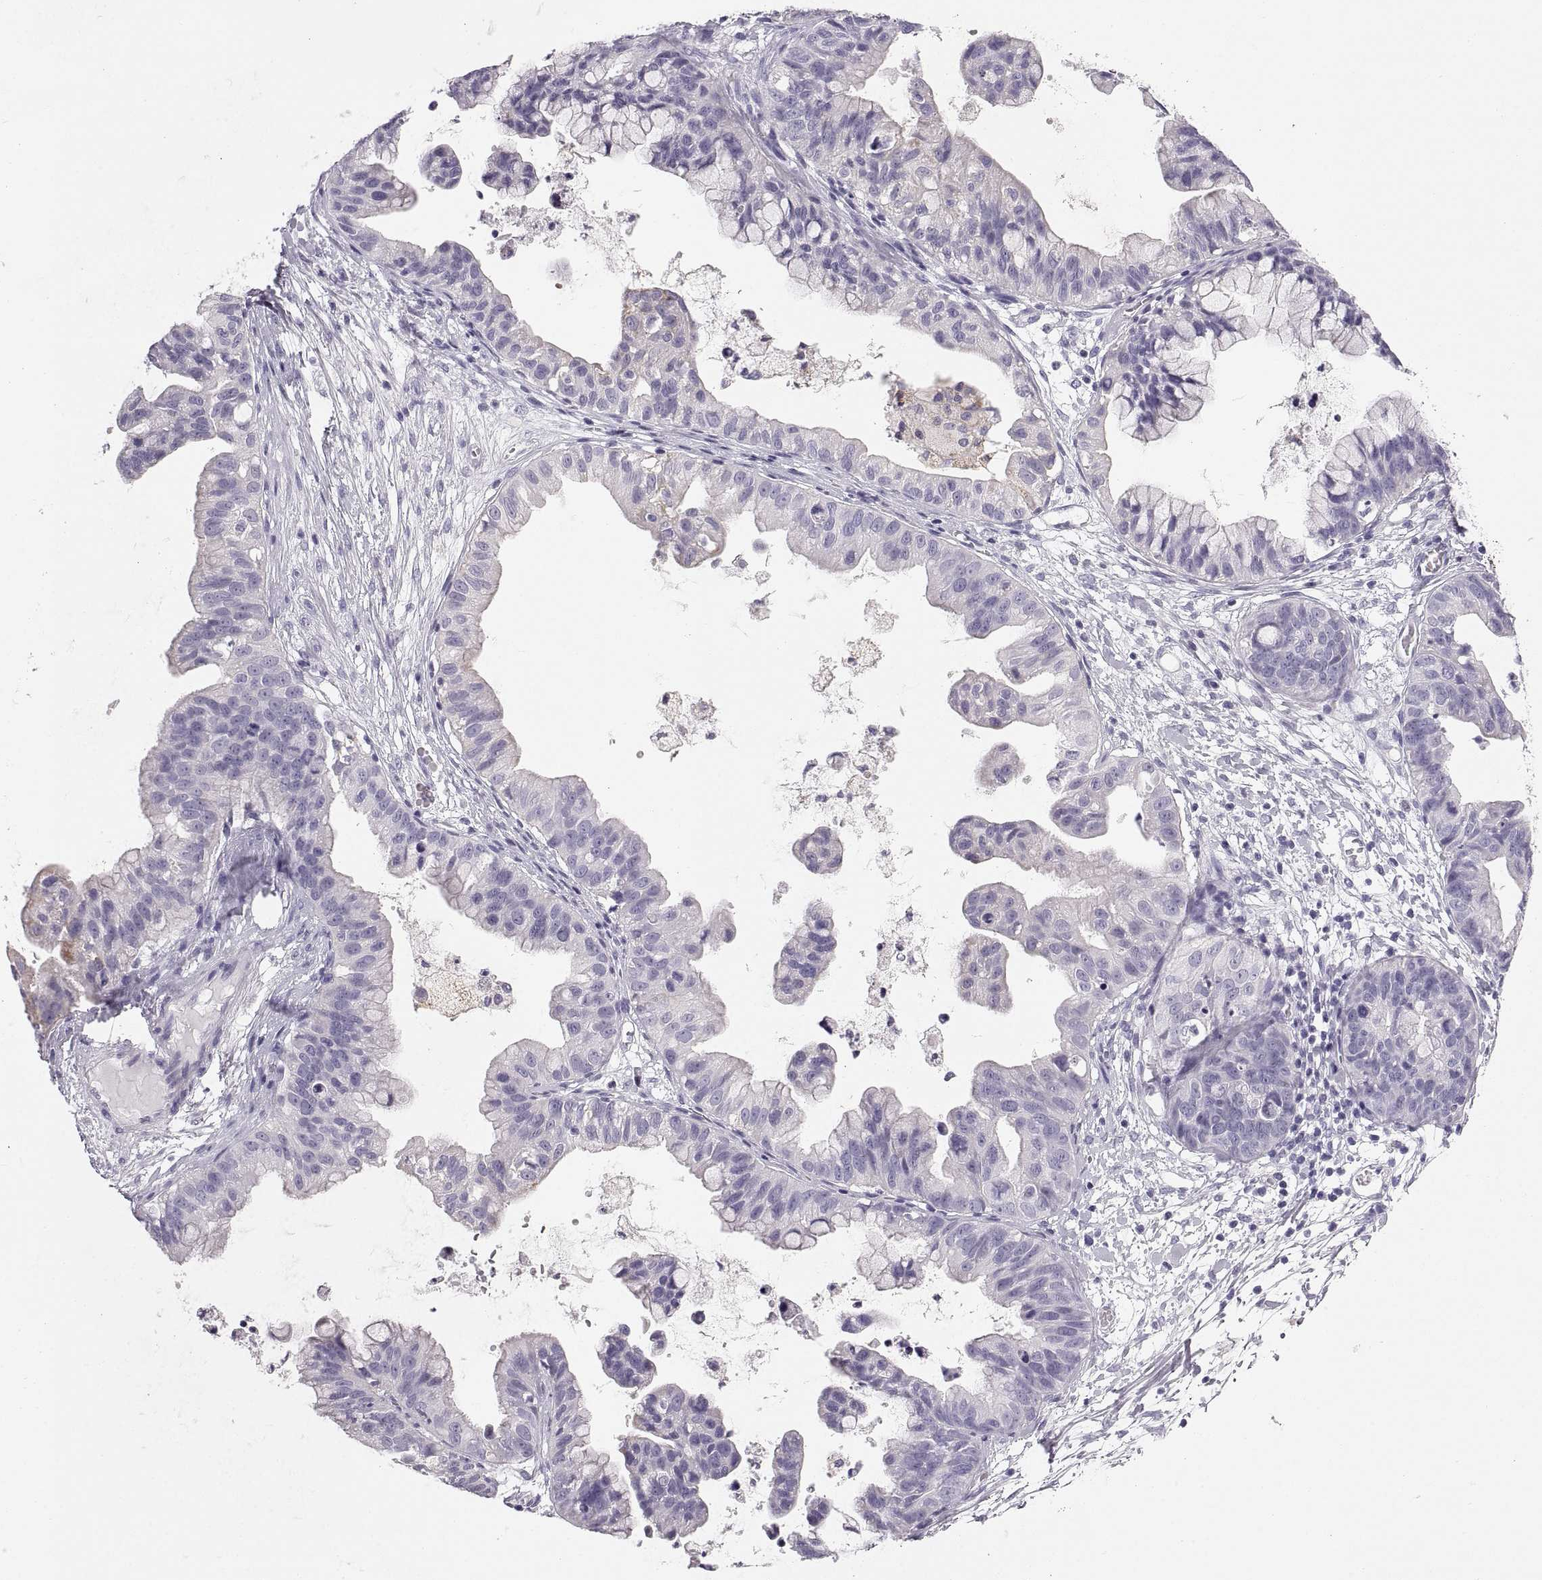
{"staining": {"intensity": "negative", "quantity": "none", "location": "none"}, "tissue": "ovarian cancer", "cell_type": "Tumor cells", "image_type": "cancer", "snomed": [{"axis": "morphology", "description": "Cystadenocarcinoma, mucinous, NOS"}, {"axis": "topography", "description": "Ovary"}], "caption": "An IHC histopathology image of mucinous cystadenocarcinoma (ovarian) is shown. There is no staining in tumor cells of mucinous cystadenocarcinoma (ovarian). (DAB immunohistochemistry (IHC), high magnification).", "gene": "COL9A3", "patient": {"sex": "female", "age": 76}}